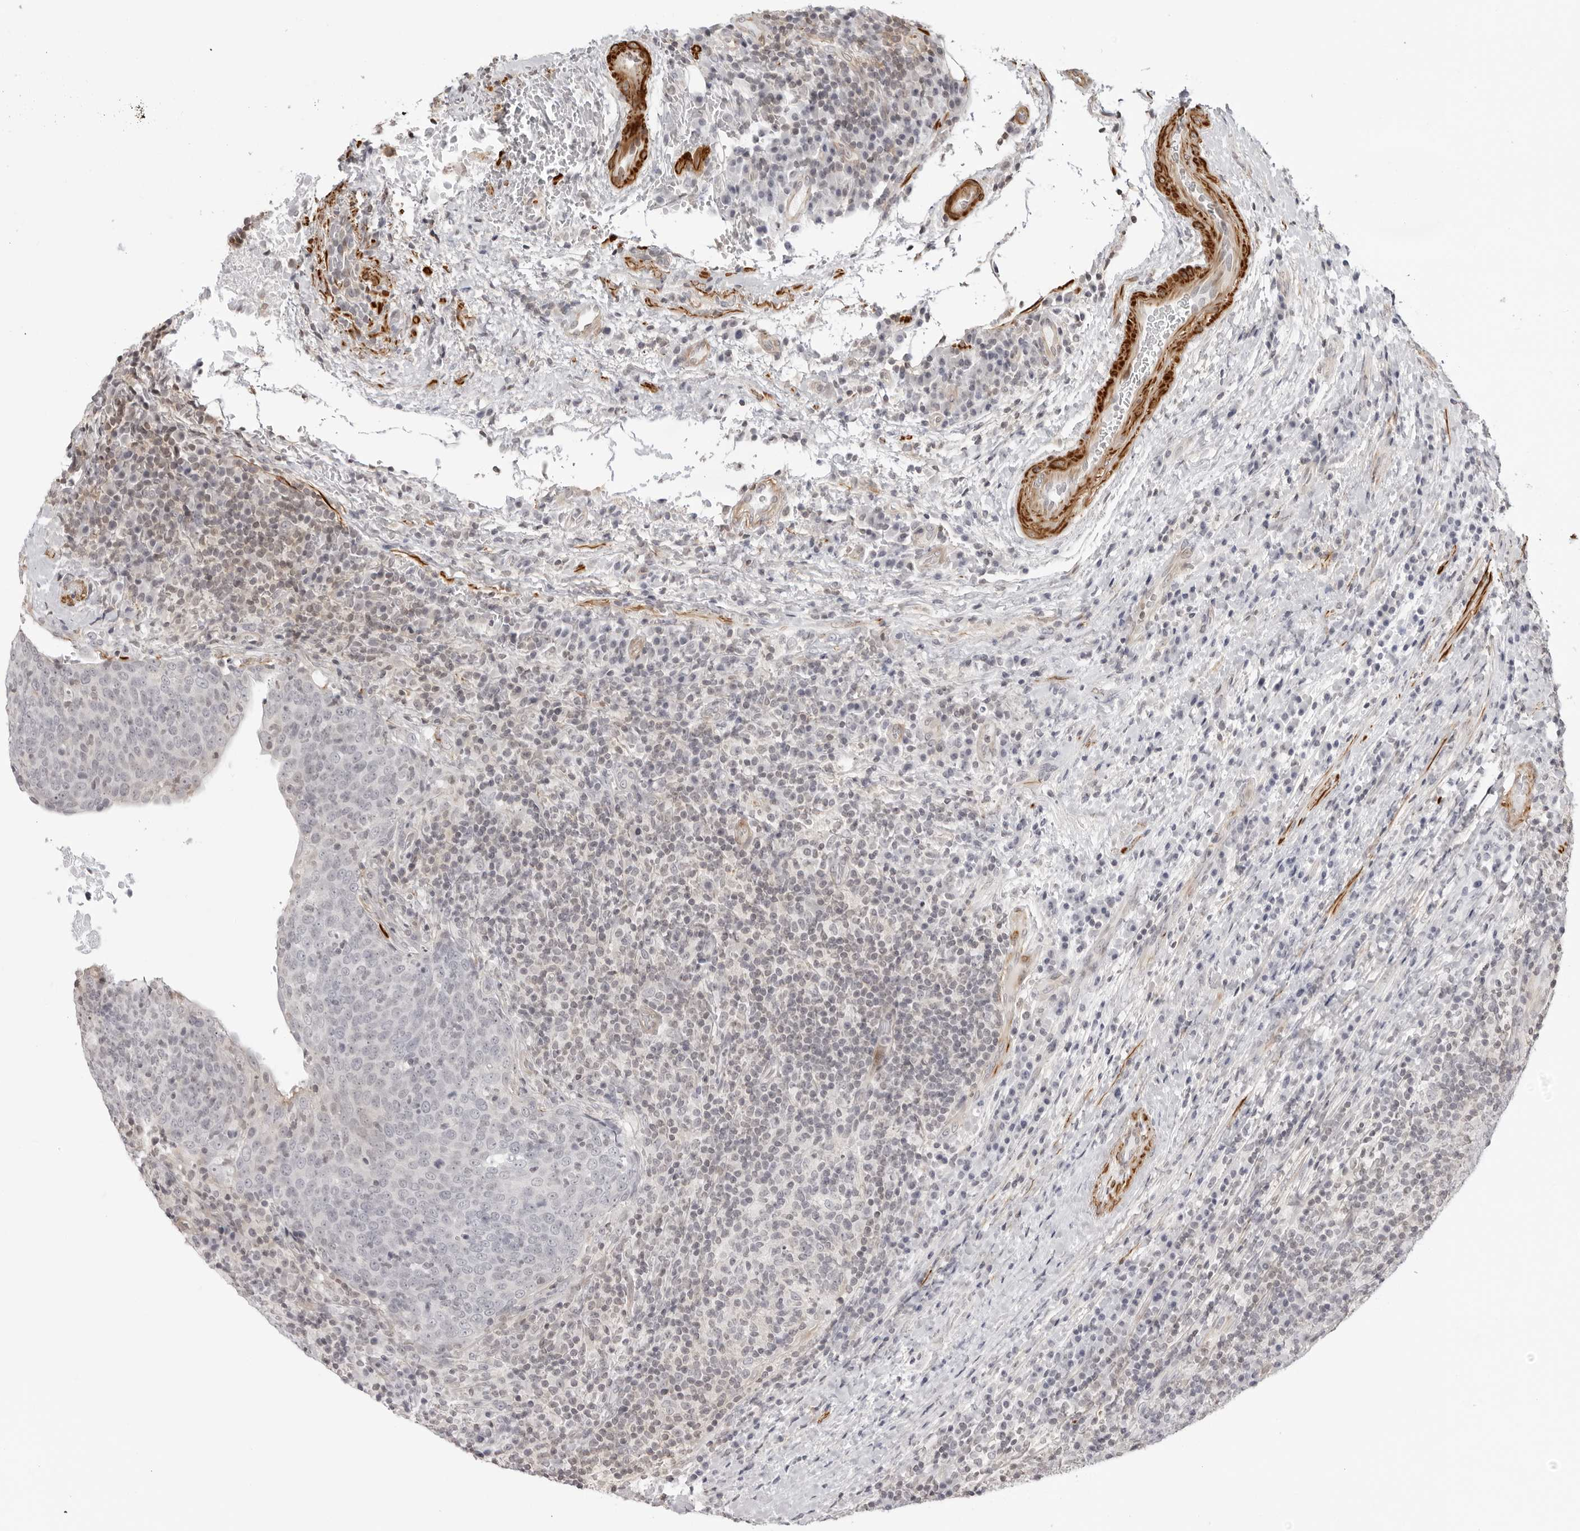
{"staining": {"intensity": "negative", "quantity": "none", "location": "none"}, "tissue": "head and neck cancer", "cell_type": "Tumor cells", "image_type": "cancer", "snomed": [{"axis": "morphology", "description": "Squamous cell carcinoma, NOS"}, {"axis": "morphology", "description": "Squamous cell carcinoma, metastatic, NOS"}, {"axis": "topography", "description": "Lymph node"}, {"axis": "topography", "description": "Head-Neck"}], "caption": "An image of human head and neck cancer is negative for staining in tumor cells. The staining is performed using DAB (3,3'-diaminobenzidine) brown chromogen with nuclei counter-stained in using hematoxylin.", "gene": "UNK", "patient": {"sex": "male", "age": 62}}